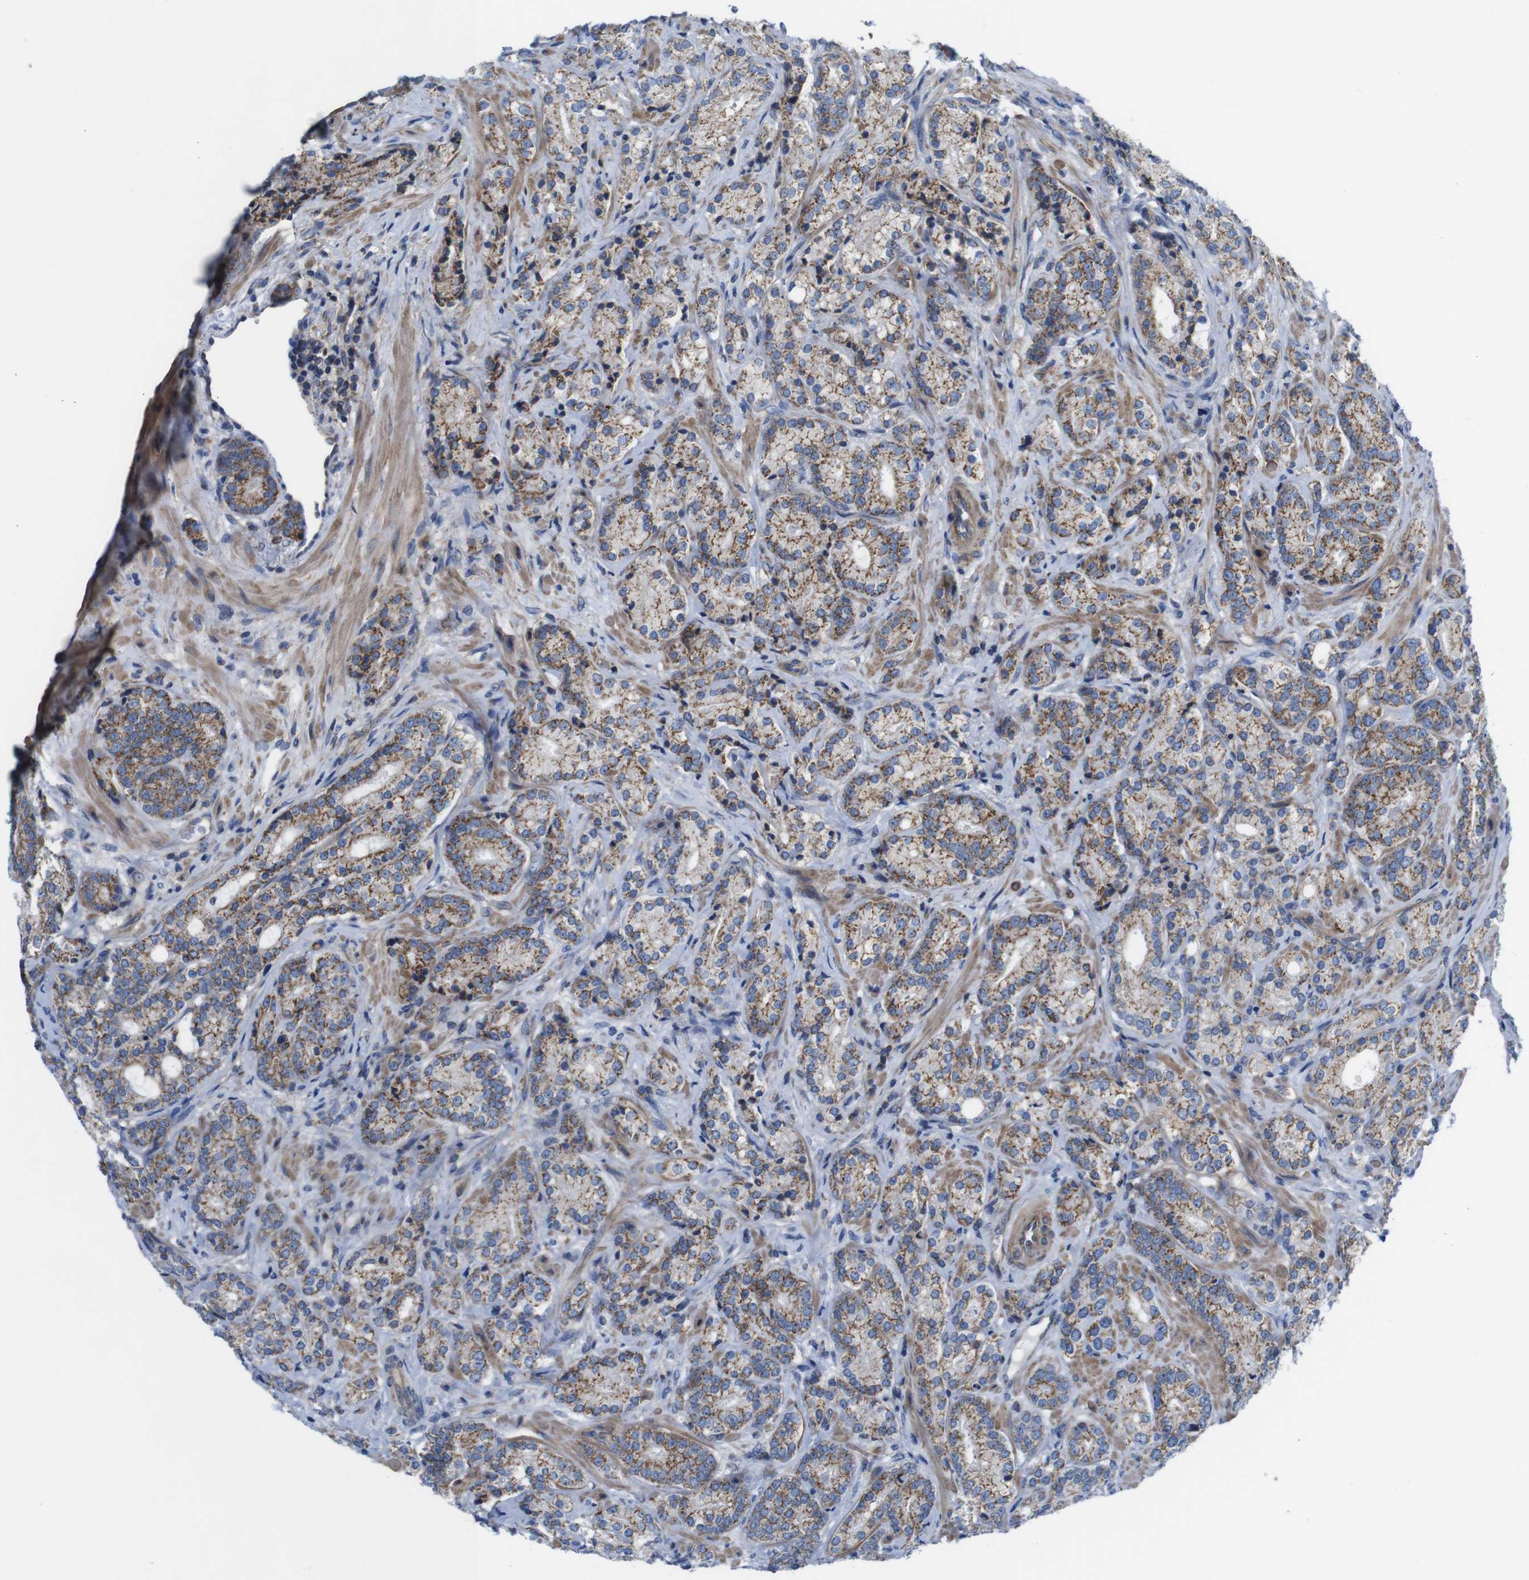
{"staining": {"intensity": "moderate", "quantity": ">75%", "location": "cytoplasmic/membranous"}, "tissue": "prostate cancer", "cell_type": "Tumor cells", "image_type": "cancer", "snomed": [{"axis": "morphology", "description": "Adenocarcinoma, High grade"}, {"axis": "topography", "description": "Prostate"}], "caption": "Immunohistochemistry photomicrograph of neoplastic tissue: human high-grade adenocarcinoma (prostate) stained using immunohistochemistry demonstrates medium levels of moderate protein expression localized specifically in the cytoplasmic/membranous of tumor cells, appearing as a cytoplasmic/membranous brown color.", "gene": "PDCD1LG2", "patient": {"sex": "male", "age": 61}}